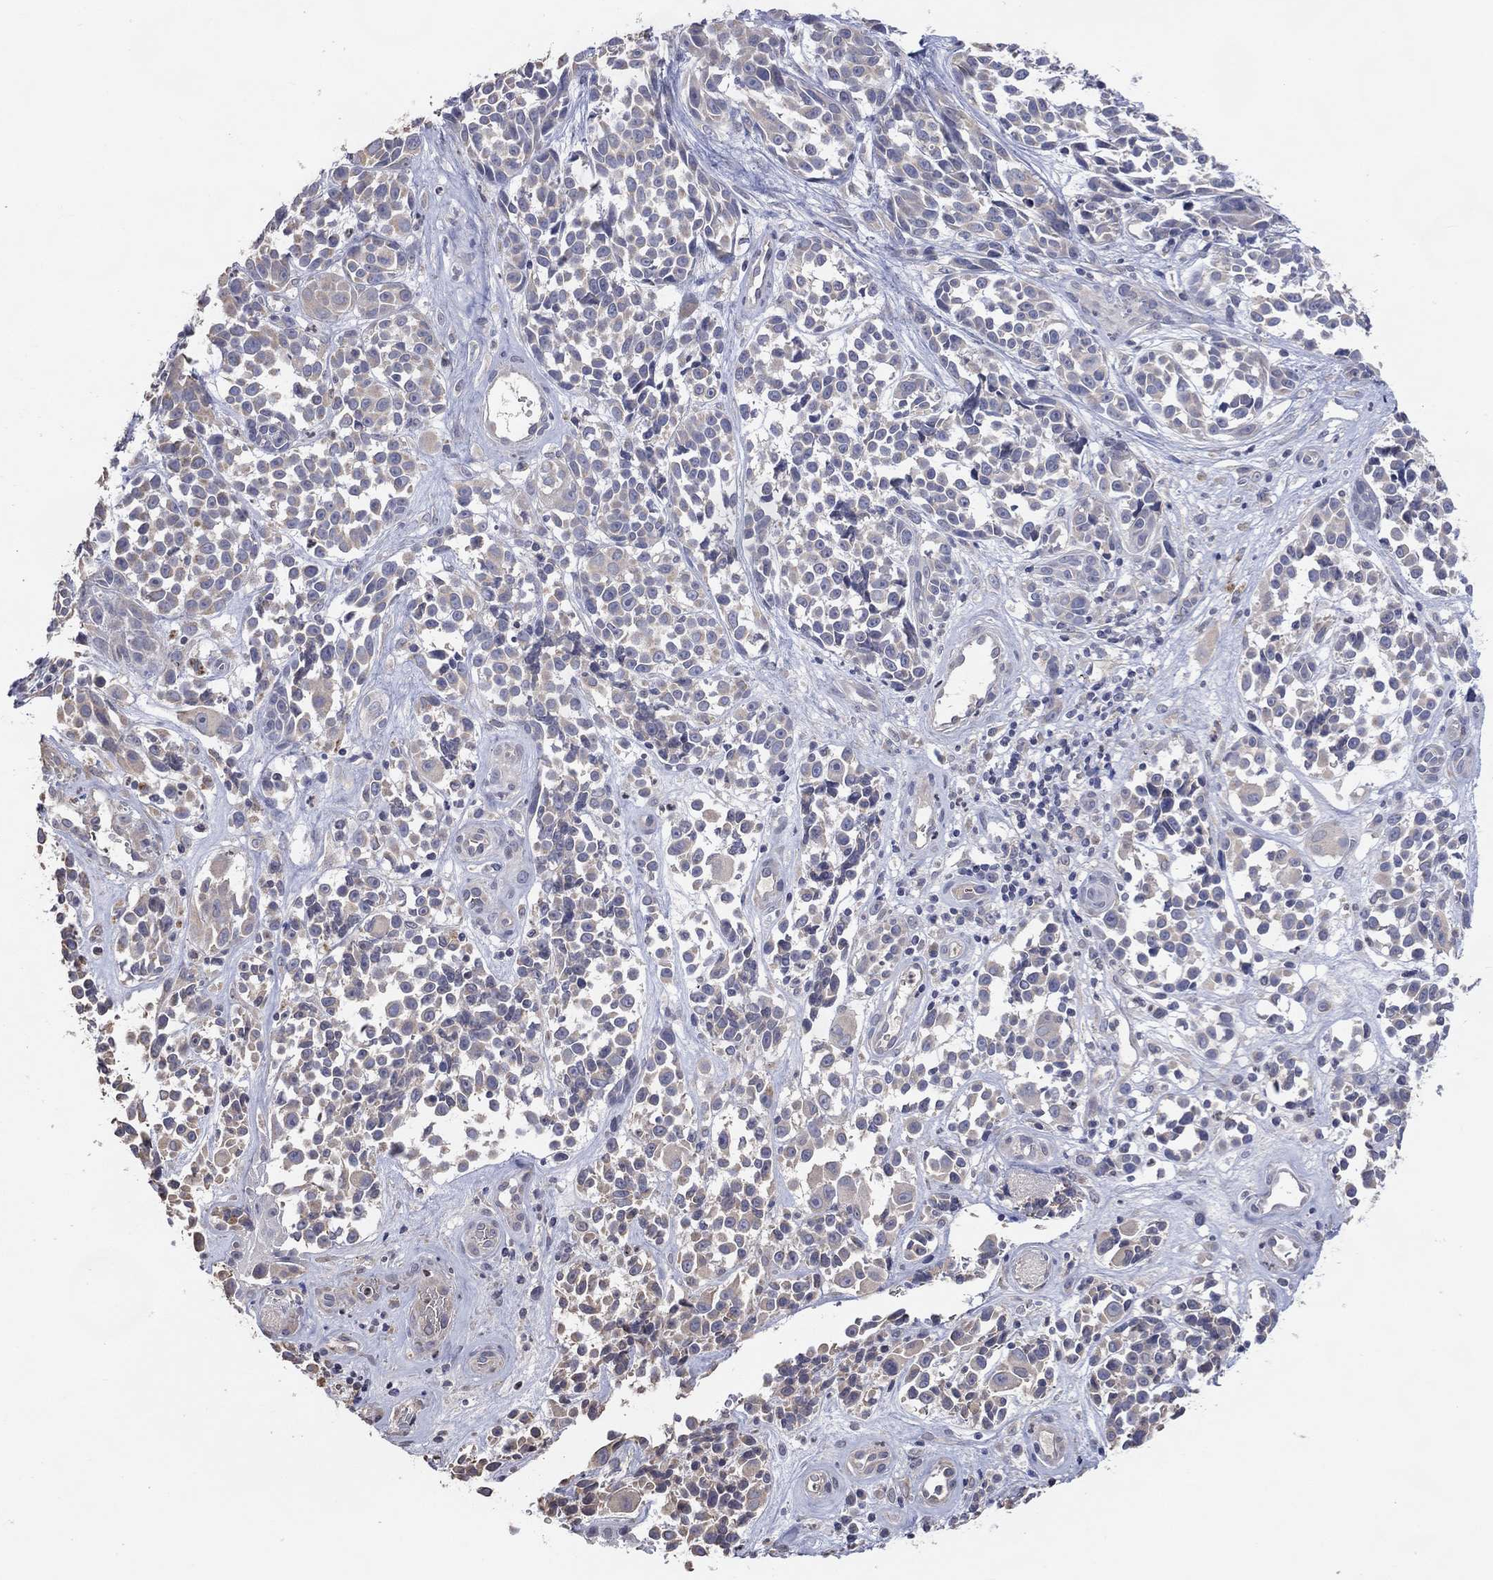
{"staining": {"intensity": "negative", "quantity": "none", "location": "none"}, "tissue": "melanoma", "cell_type": "Tumor cells", "image_type": "cancer", "snomed": [{"axis": "morphology", "description": "Malignant melanoma, NOS"}, {"axis": "topography", "description": "Skin"}], "caption": "This is an immunohistochemistry (IHC) image of malignant melanoma. There is no positivity in tumor cells.", "gene": "DNAH7", "patient": {"sex": "female", "age": 88}}